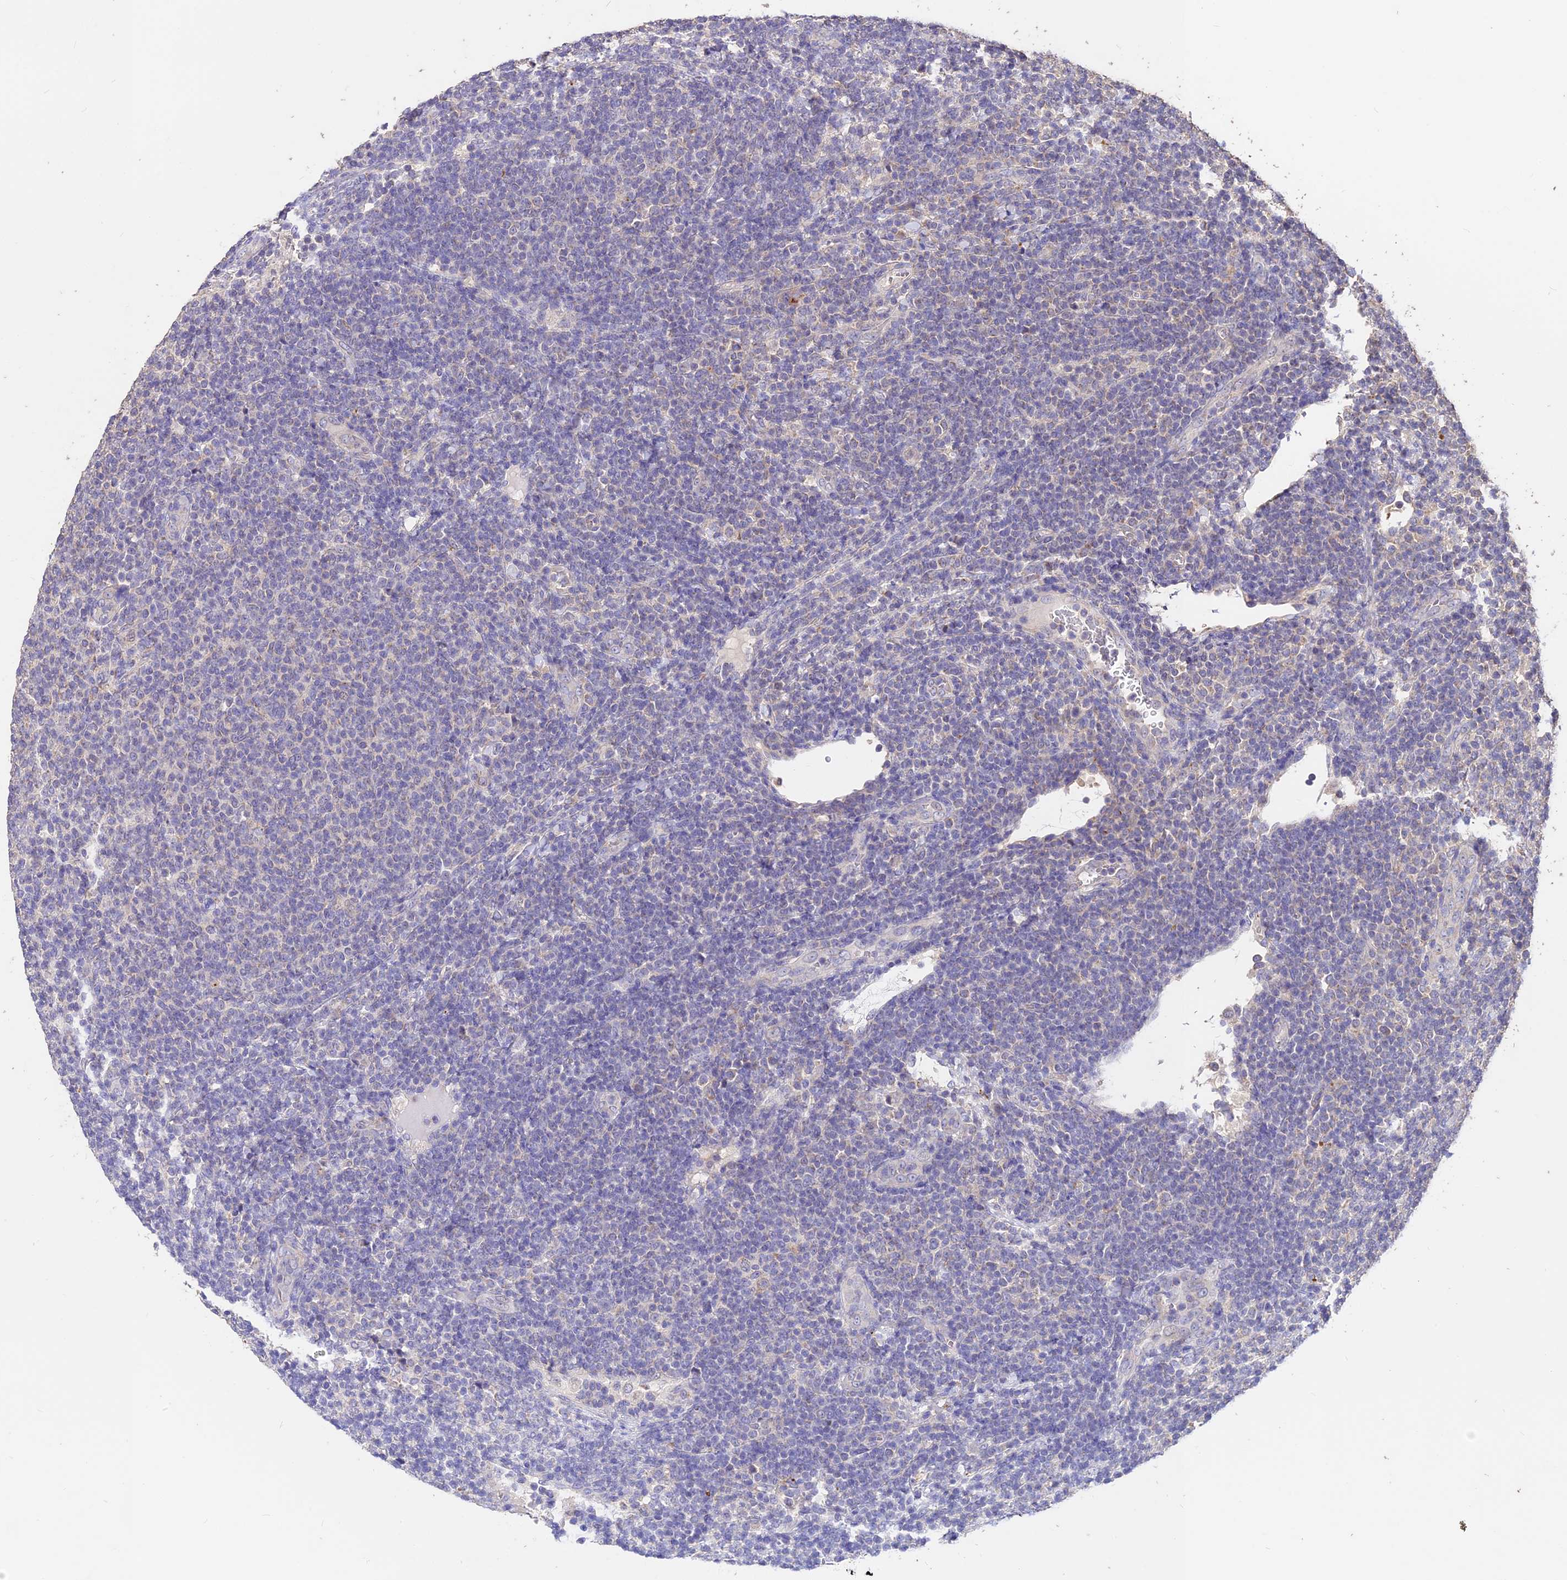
{"staining": {"intensity": "negative", "quantity": "none", "location": "none"}, "tissue": "lymphoma", "cell_type": "Tumor cells", "image_type": "cancer", "snomed": [{"axis": "morphology", "description": "Malignant lymphoma, non-Hodgkin's type, Low grade"}, {"axis": "topography", "description": "Lymph node"}], "caption": "This histopathology image is of lymphoma stained with IHC to label a protein in brown with the nuclei are counter-stained blue. There is no expression in tumor cells.", "gene": "SDHD", "patient": {"sex": "male", "age": 66}}